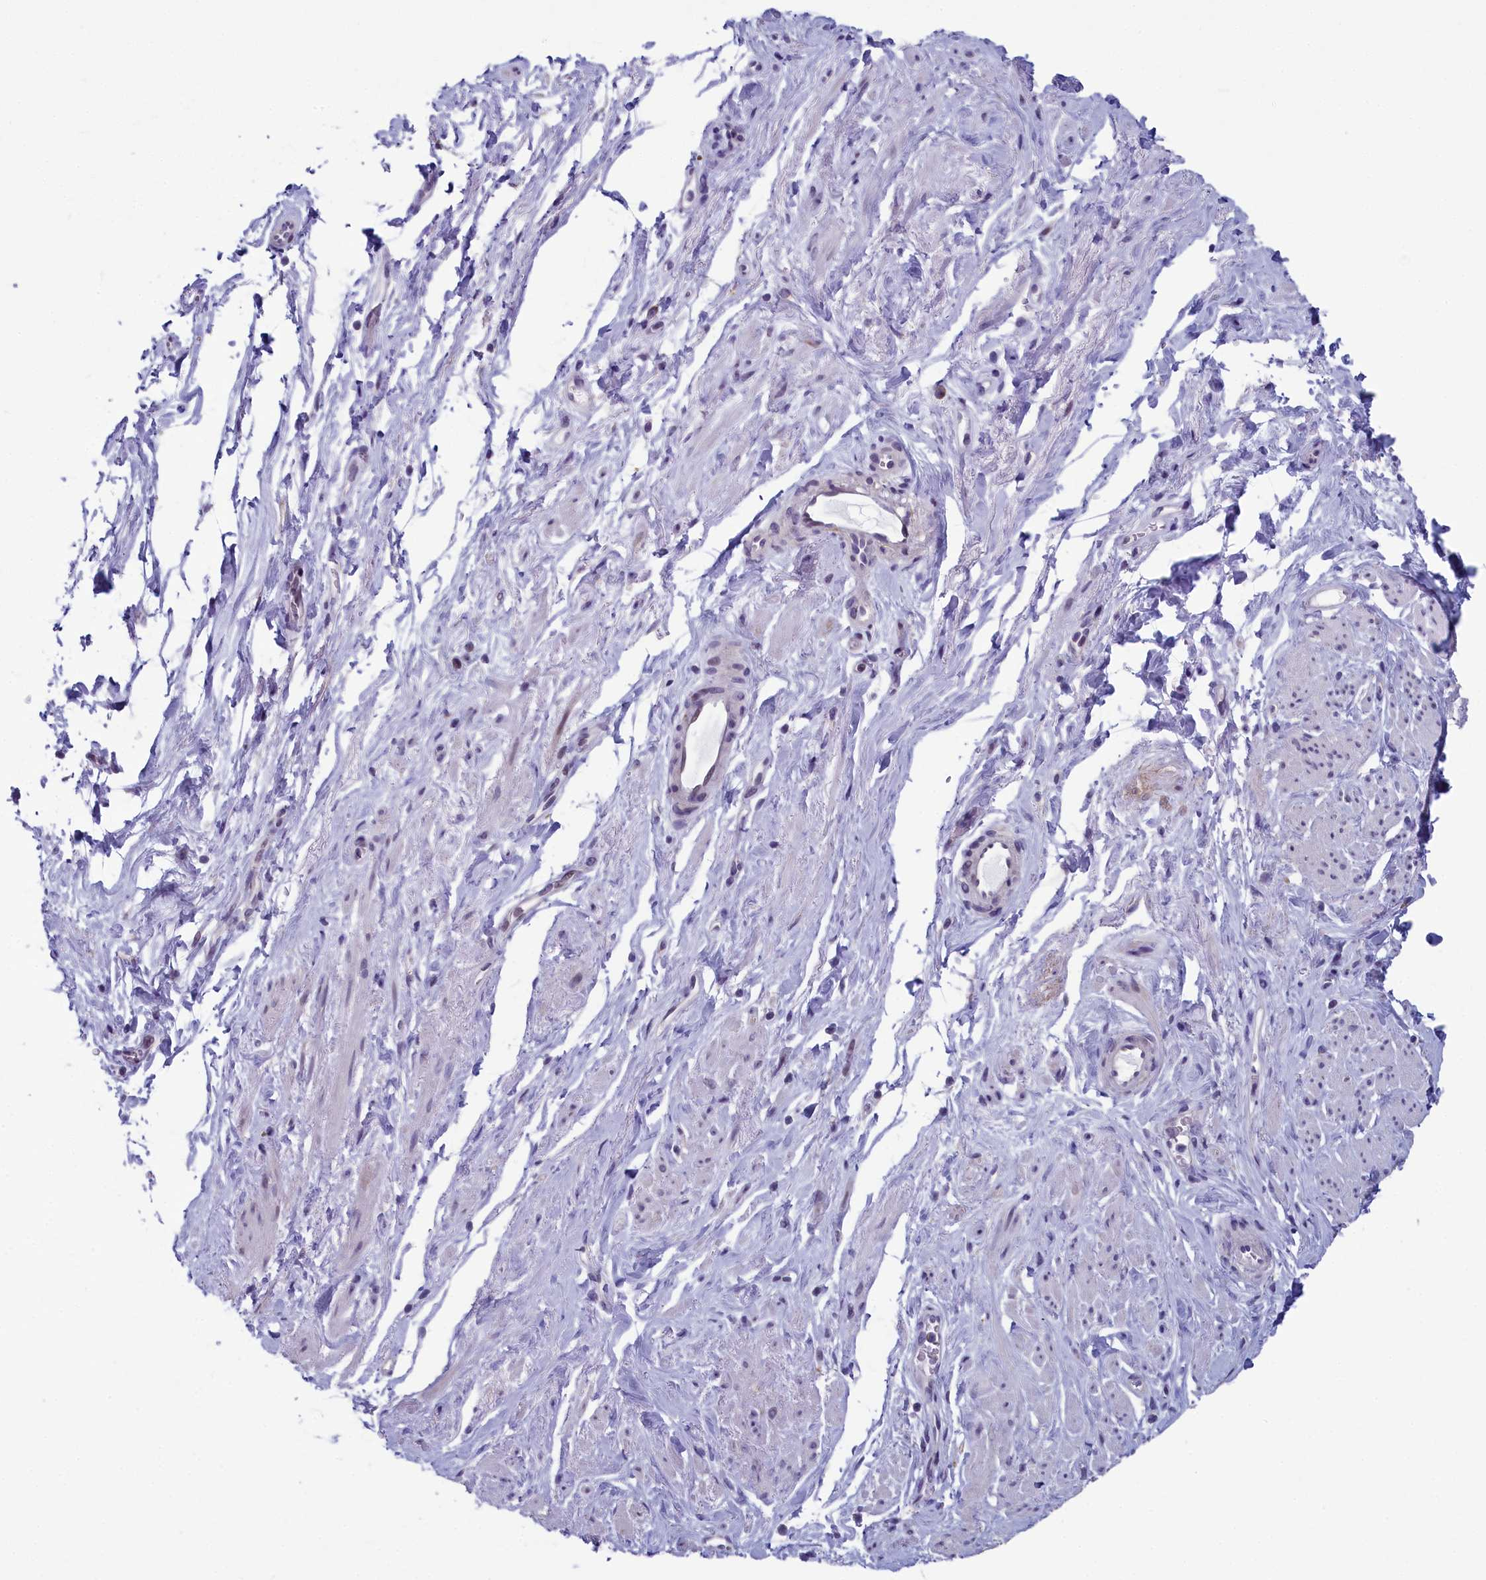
{"staining": {"intensity": "negative", "quantity": "none", "location": "none"}, "tissue": "smooth muscle", "cell_type": "Smooth muscle cells", "image_type": "normal", "snomed": [{"axis": "morphology", "description": "Normal tissue, NOS"}, {"axis": "topography", "description": "Smooth muscle"}, {"axis": "topography", "description": "Peripheral nerve tissue"}], "caption": "Image shows no protein expression in smooth muscle cells of normal smooth muscle.", "gene": "CNEP1R1", "patient": {"sex": "male", "age": 69}}